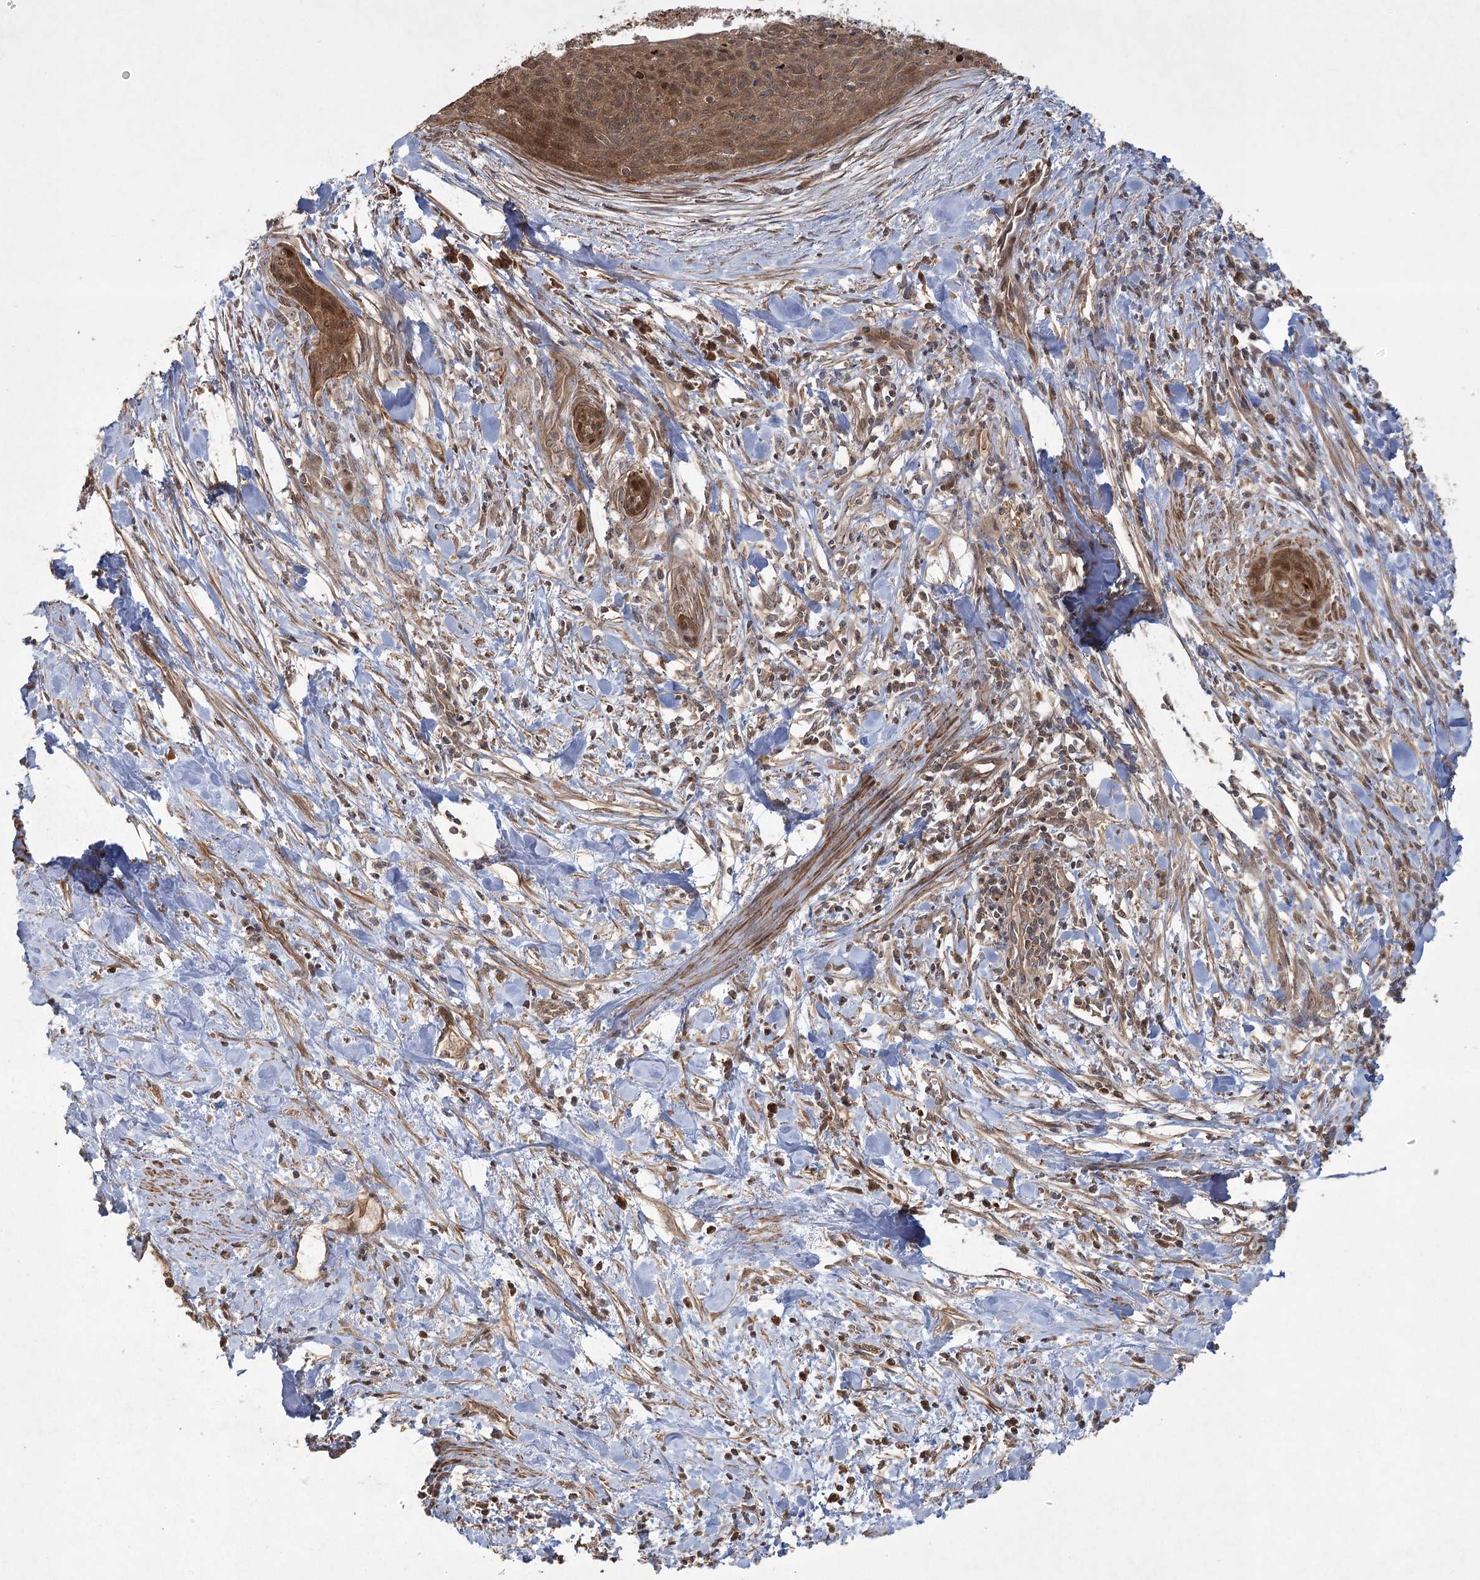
{"staining": {"intensity": "moderate", "quantity": ">75%", "location": "cytoplasmic/membranous,nuclear"}, "tissue": "cervical cancer", "cell_type": "Tumor cells", "image_type": "cancer", "snomed": [{"axis": "morphology", "description": "Squamous cell carcinoma, NOS"}, {"axis": "topography", "description": "Cervix"}], "caption": "Immunohistochemical staining of cervical cancer shows medium levels of moderate cytoplasmic/membranous and nuclear protein staining in about >75% of tumor cells.", "gene": "CPLANE1", "patient": {"sex": "female", "age": 55}}